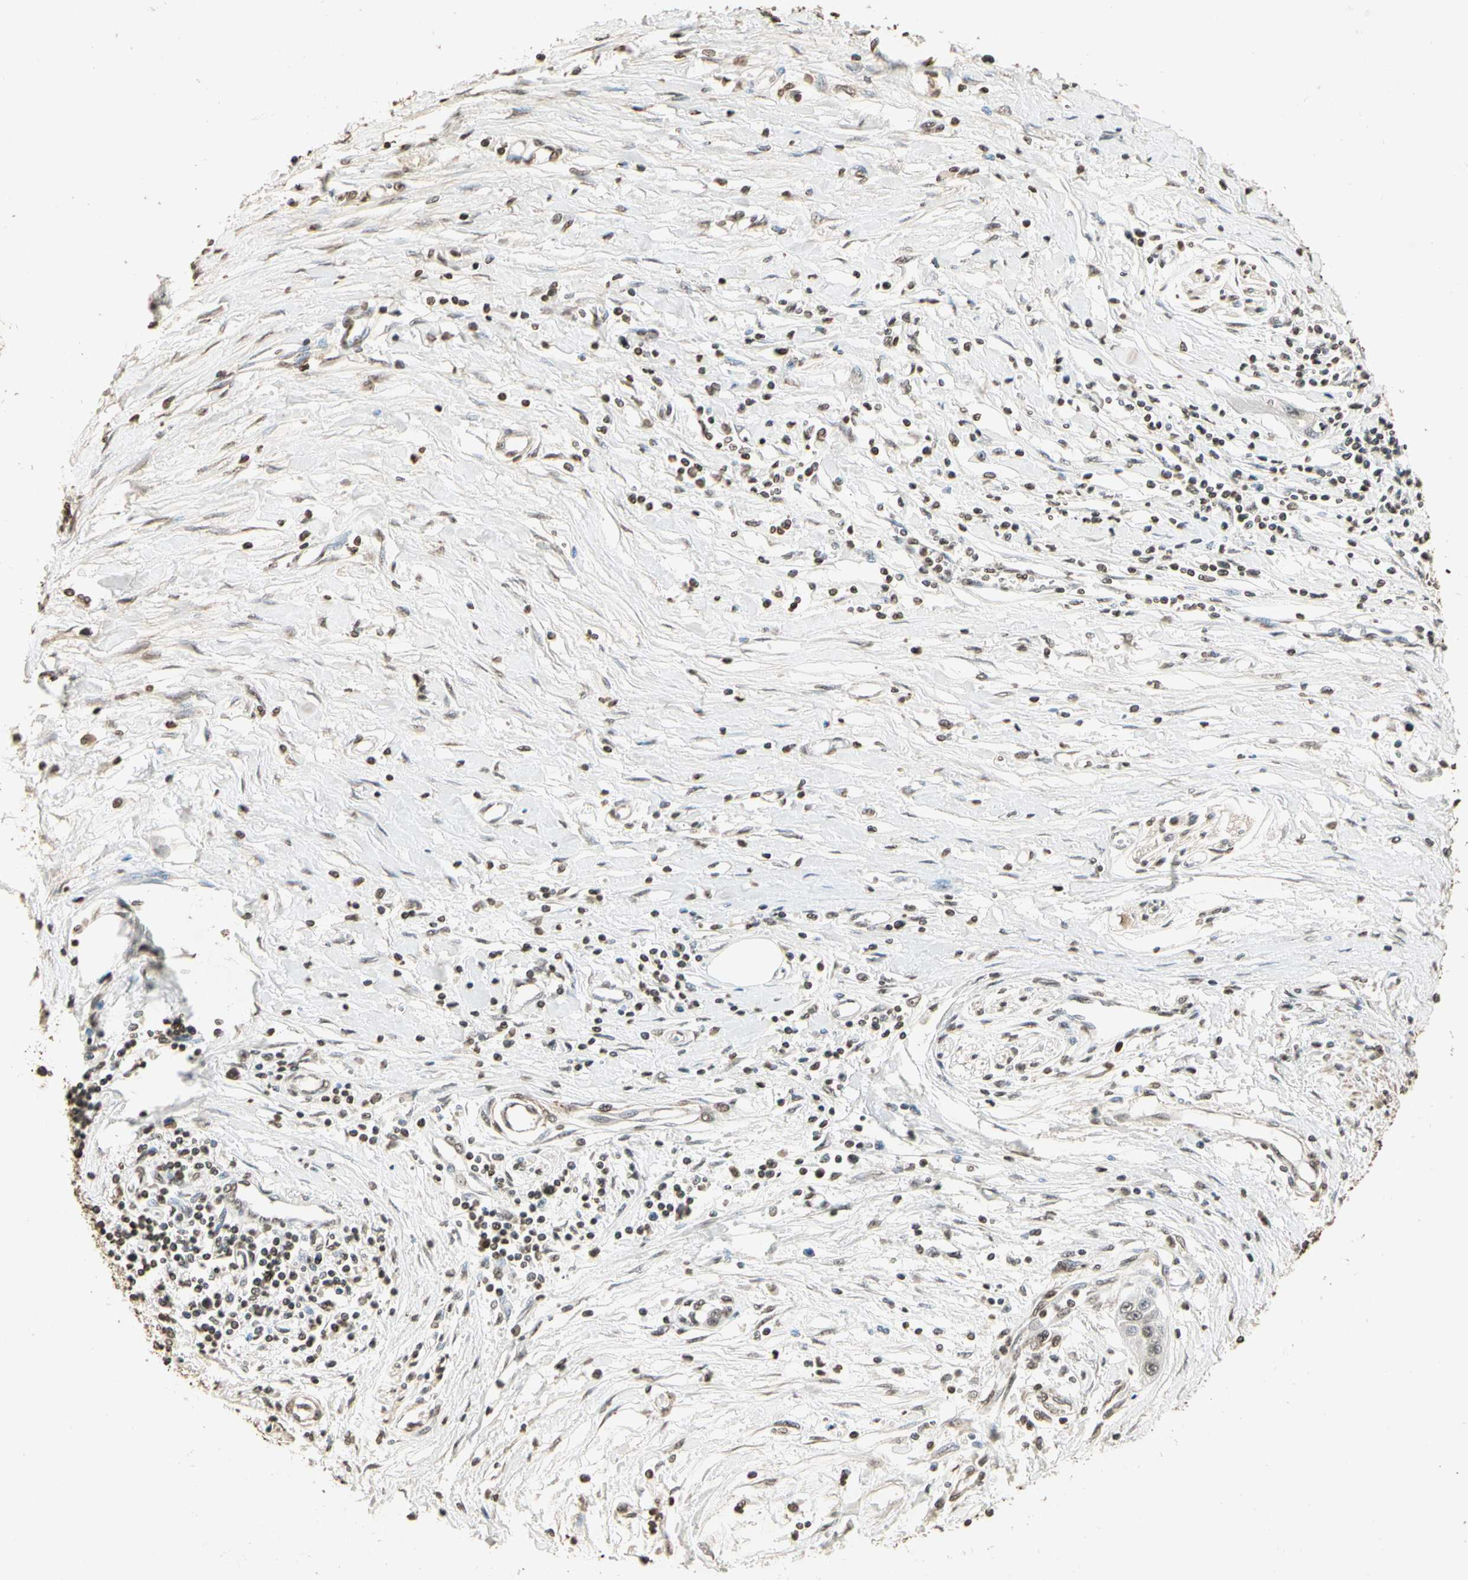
{"staining": {"intensity": "moderate", "quantity": "25%-75%", "location": "nuclear"}, "tissue": "pancreatic cancer", "cell_type": "Tumor cells", "image_type": "cancer", "snomed": [{"axis": "morphology", "description": "Adenocarcinoma, NOS"}, {"axis": "topography", "description": "Pancreas"}], "caption": "This is a photomicrograph of immunohistochemistry staining of pancreatic cancer (adenocarcinoma), which shows moderate expression in the nuclear of tumor cells.", "gene": "TOP1", "patient": {"sex": "female", "age": 70}}